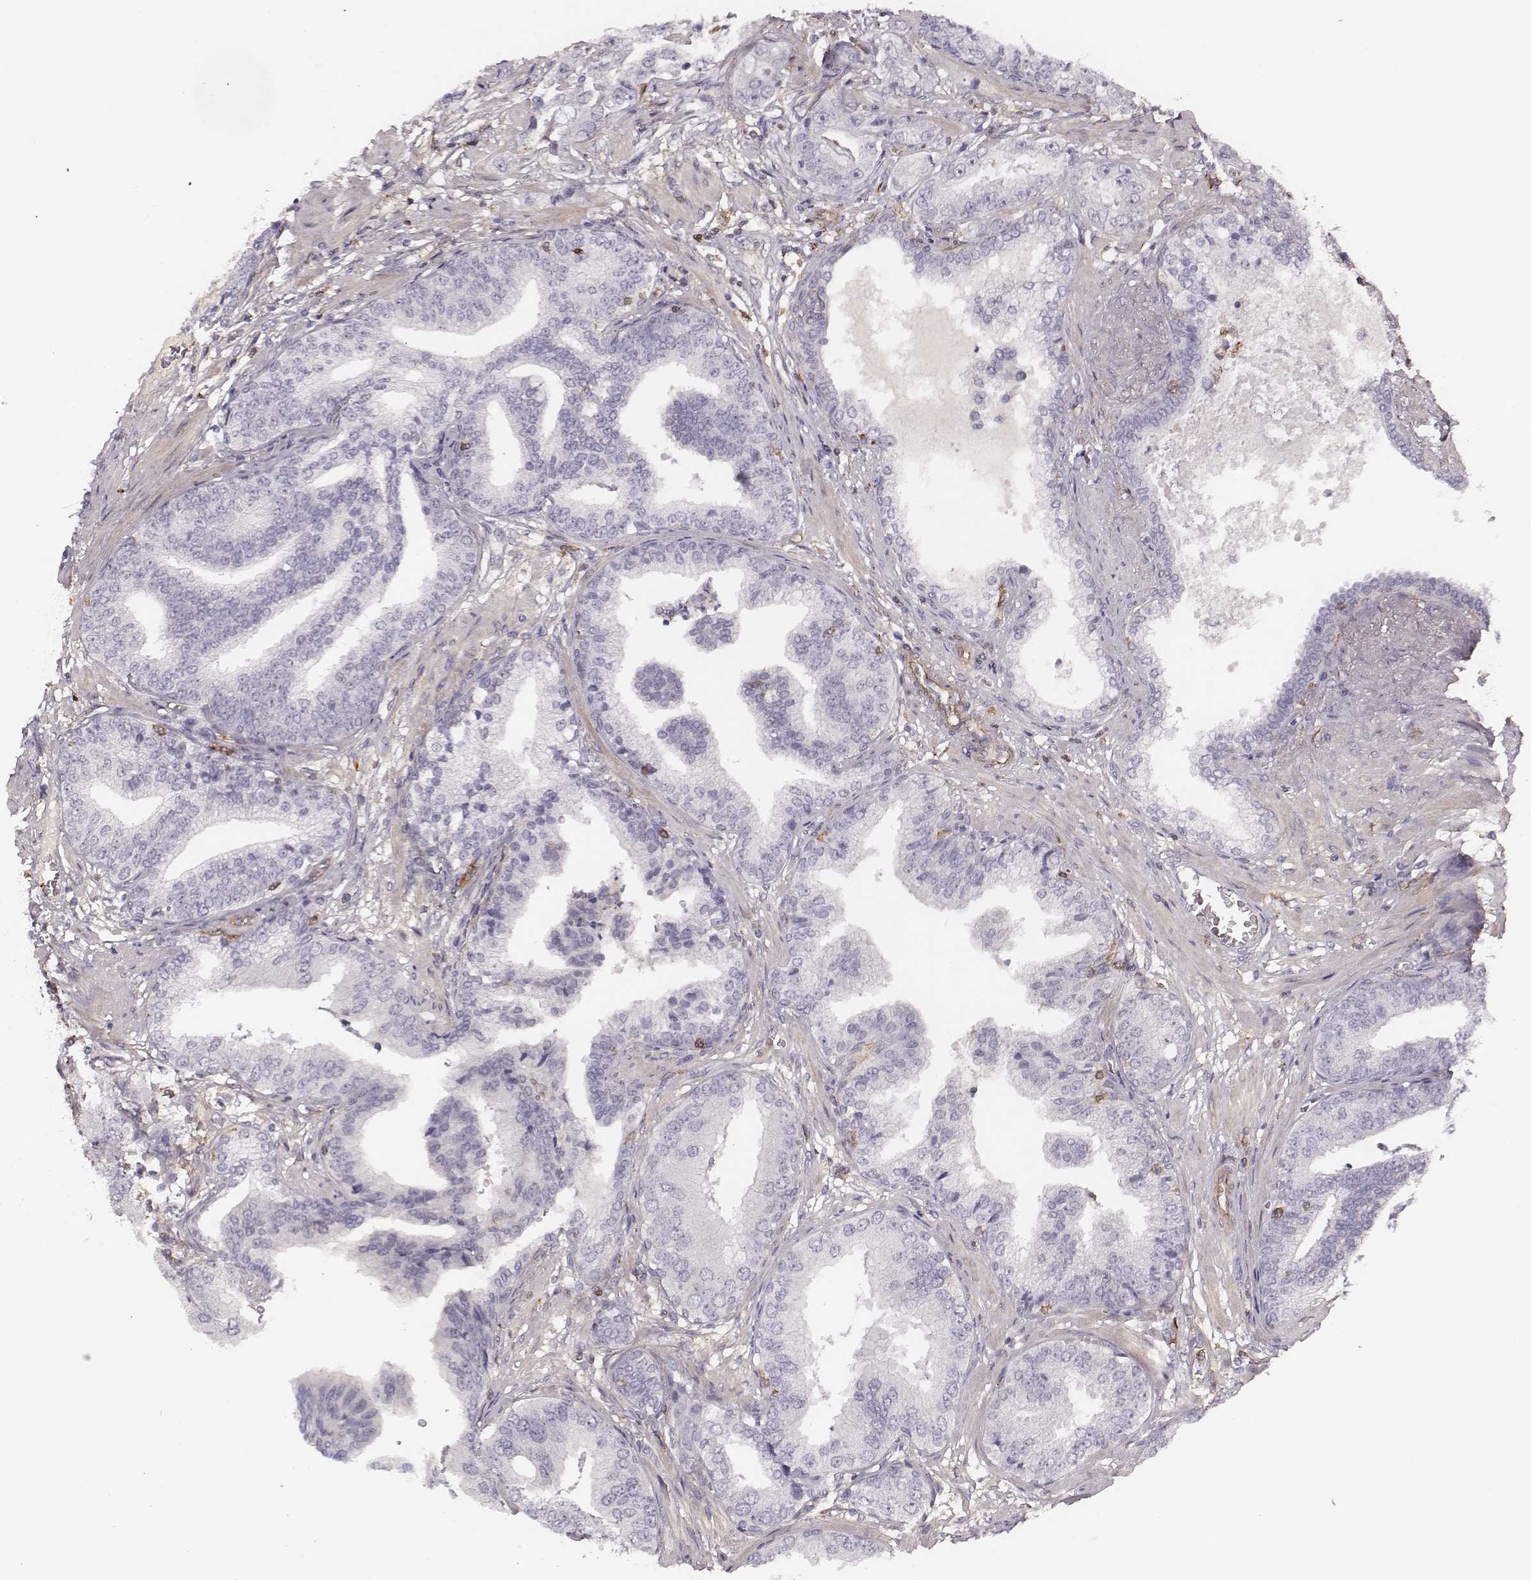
{"staining": {"intensity": "negative", "quantity": "none", "location": "none"}, "tissue": "prostate cancer", "cell_type": "Tumor cells", "image_type": "cancer", "snomed": [{"axis": "morphology", "description": "Adenocarcinoma, NOS"}, {"axis": "topography", "description": "Prostate"}], "caption": "Tumor cells show no significant protein positivity in prostate cancer (adenocarcinoma).", "gene": "ZYX", "patient": {"sex": "male", "age": 64}}